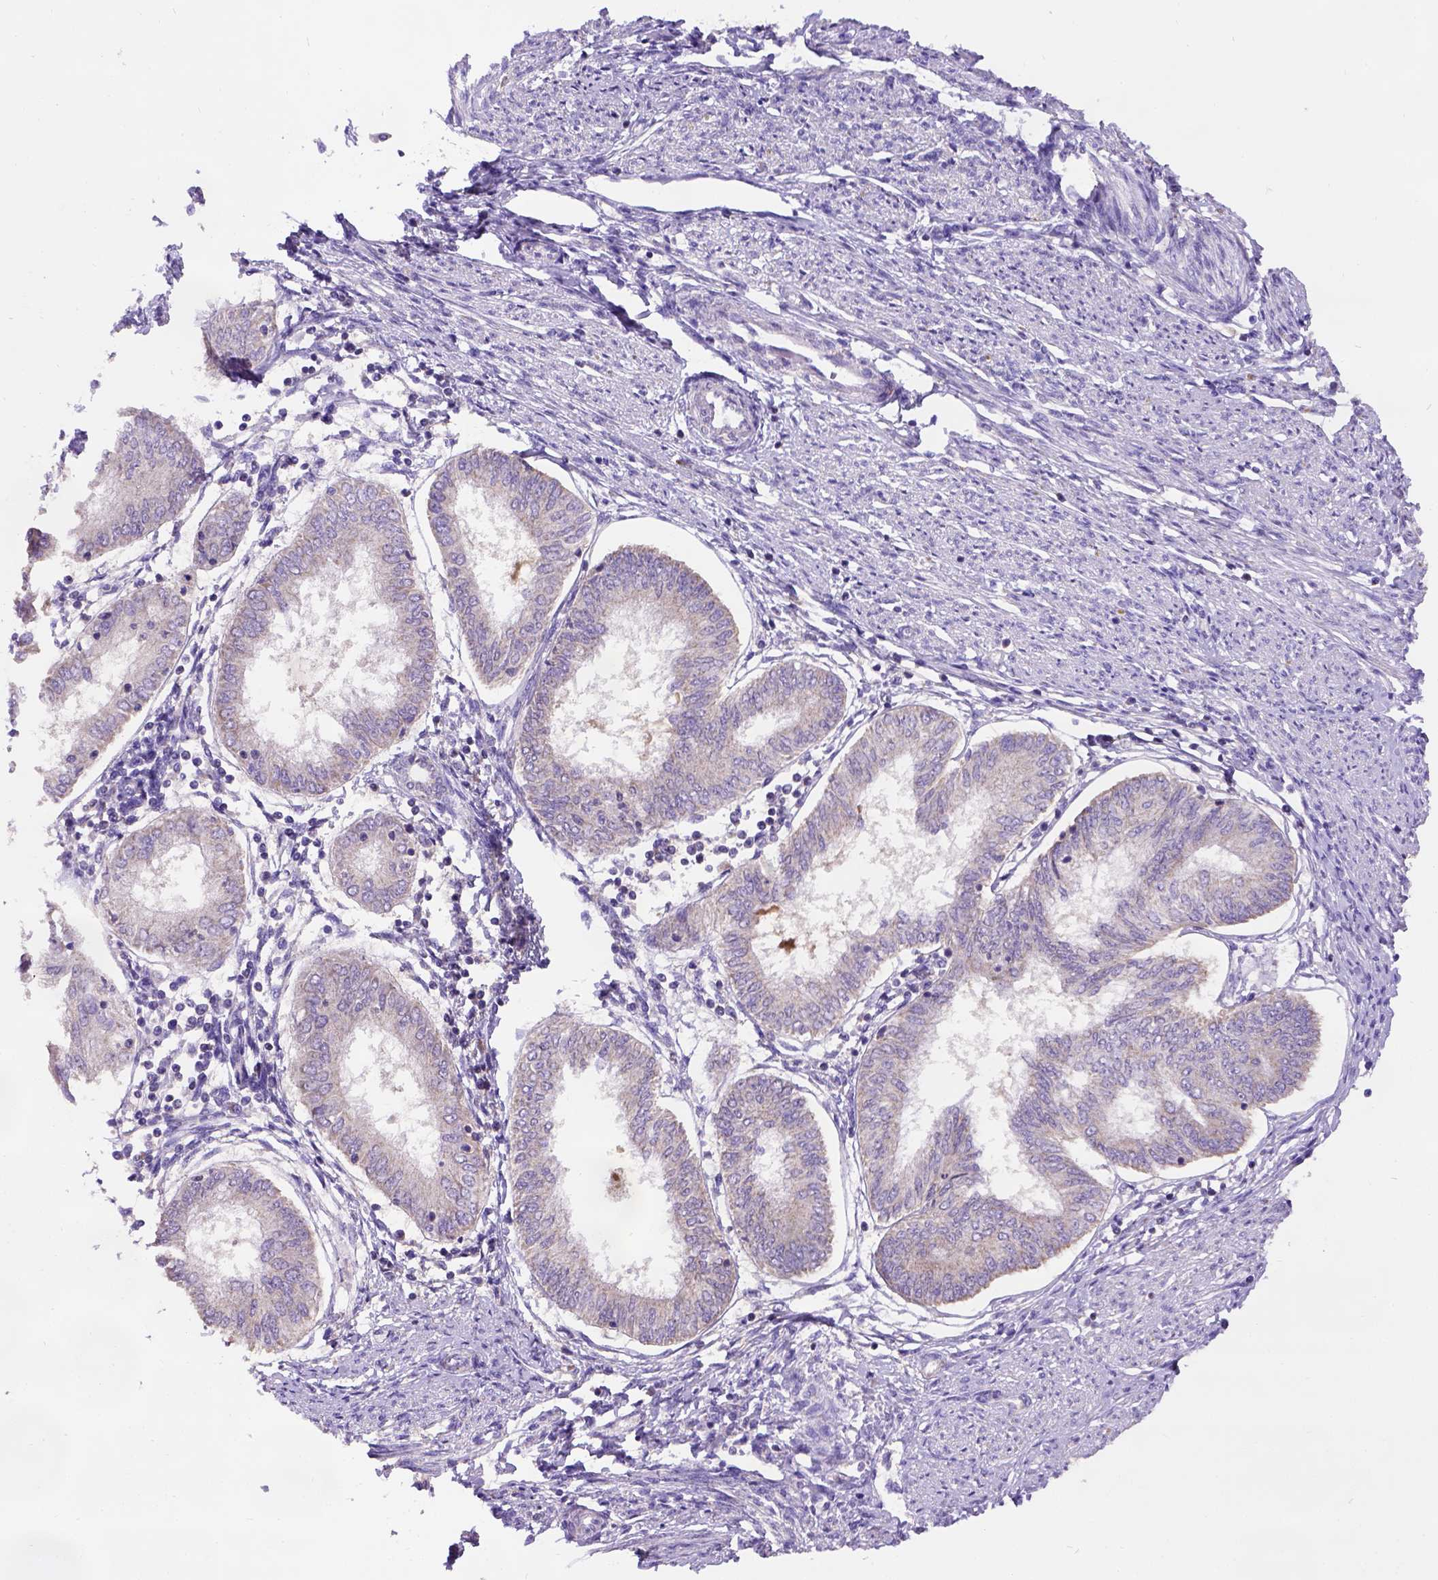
{"staining": {"intensity": "negative", "quantity": "none", "location": "none"}, "tissue": "endometrial cancer", "cell_type": "Tumor cells", "image_type": "cancer", "snomed": [{"axis": "morphology", "description": "Adenocarcinoma, NOS"}, {"axis": "topography", "description": "Endometrium"}], "caption": "A high-resolution histopathology image shows immunohistochemistry (IHC) staining of endometrial cancer (adenocarcinoma), which demonstrates no significant staining in tumor cells. (Brightfield microscopy of DAB immunohistochemistry at high magnification).", "gene": "L2HGDH", "patient": {"sex": "female", "age": 68}}